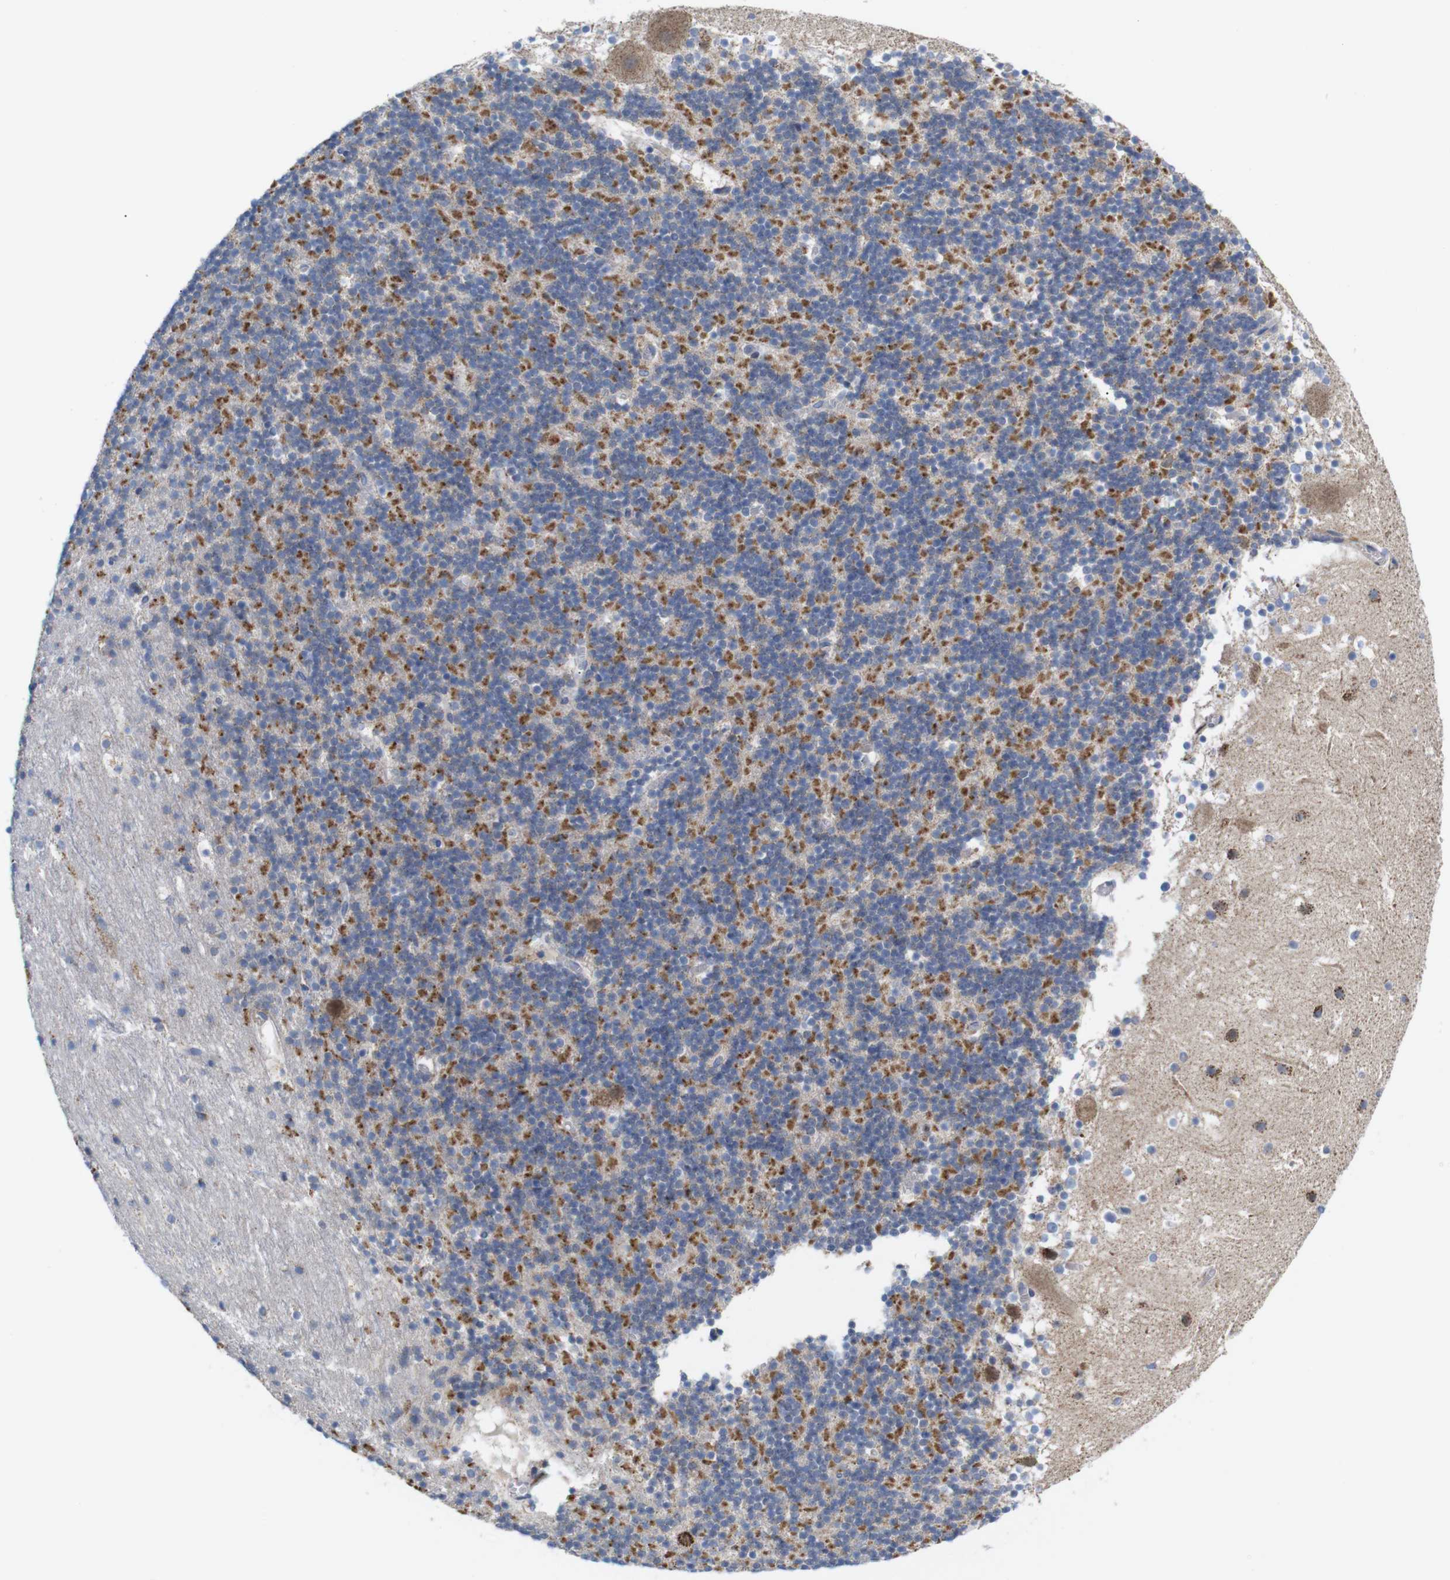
{"staining": {"intensity": "strong", "quantity": "25%-75%", "location": "cytoplasmic/membranous"}, "tissue": "cerebellum", "cell_type": "Cells in granular layer", "image_type": "normal", "snomed": [{"axis": "morphology", "description": "Normal tissue, NOS"}, {"axis": "topography", "description": "Cerebellum"}], "caption": "The immunohistochemical stain labels strong cytoplasmic/membranous positivity in cells in granular layer of benign cerebellum.", "gene": "LRRC55", "patient": {"sex": "male", "age": 45}}